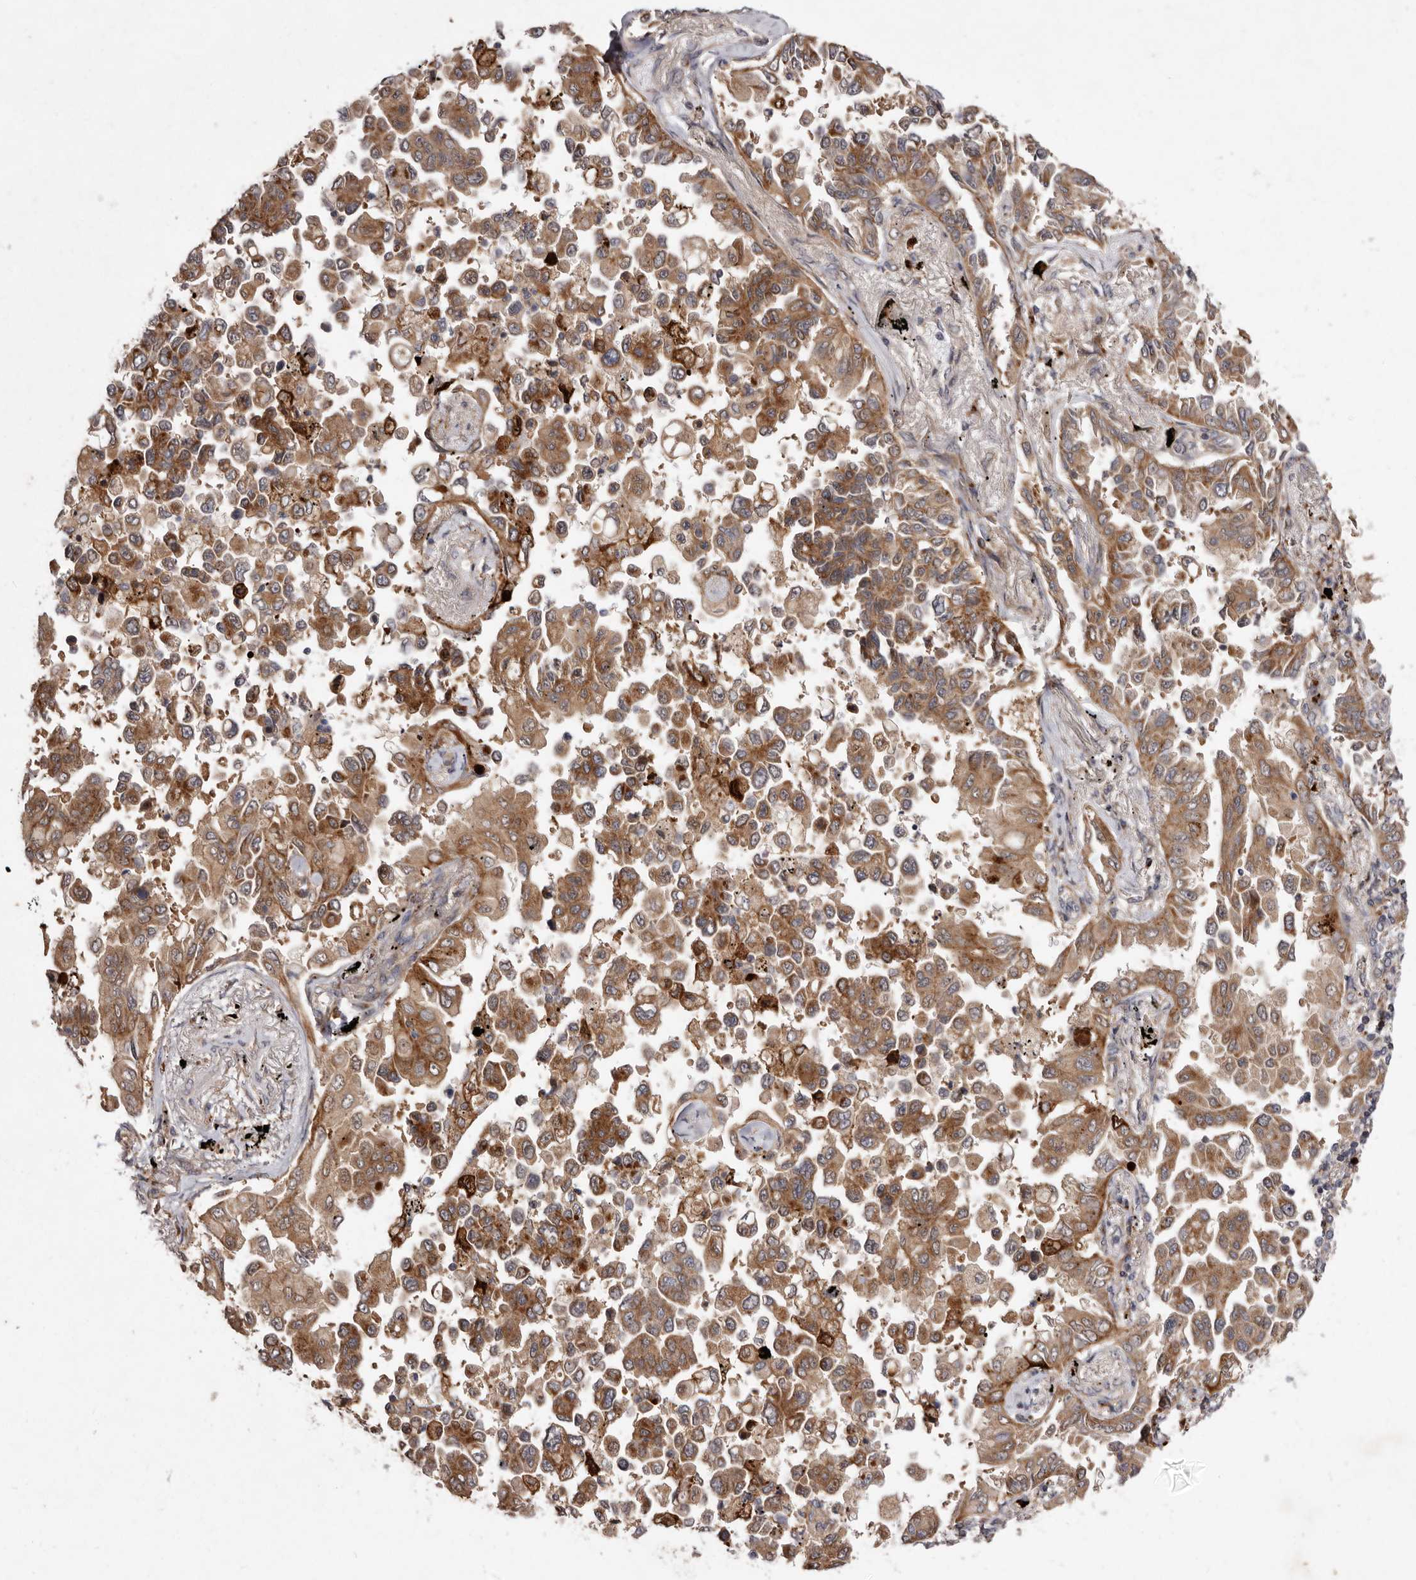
{"staining": {"intensity": "moderate", "quantity": ">75%", "location": "cytoplasmic/membranous"}, "tissue": "lung cancer", "cell_type": "Tumor cells", "image_type": "cancer", "snomed": [{"axis": "morphology", "description": "Adenocarcinoma, NOS"}, {"axis": "topography", "description": "Lung"}], "caption": "The histopathology image shows a brown stain indicating the presence of a protein in the cytoplasmic/membranous of tumor cells in lung adenocarcinoma. (DAB (3,3'-diaminobenzidine) IHC with brightfield microscopy, high magnification).", "gene": "FLAD1", "patient": {"sex": "female", "age": 67}}